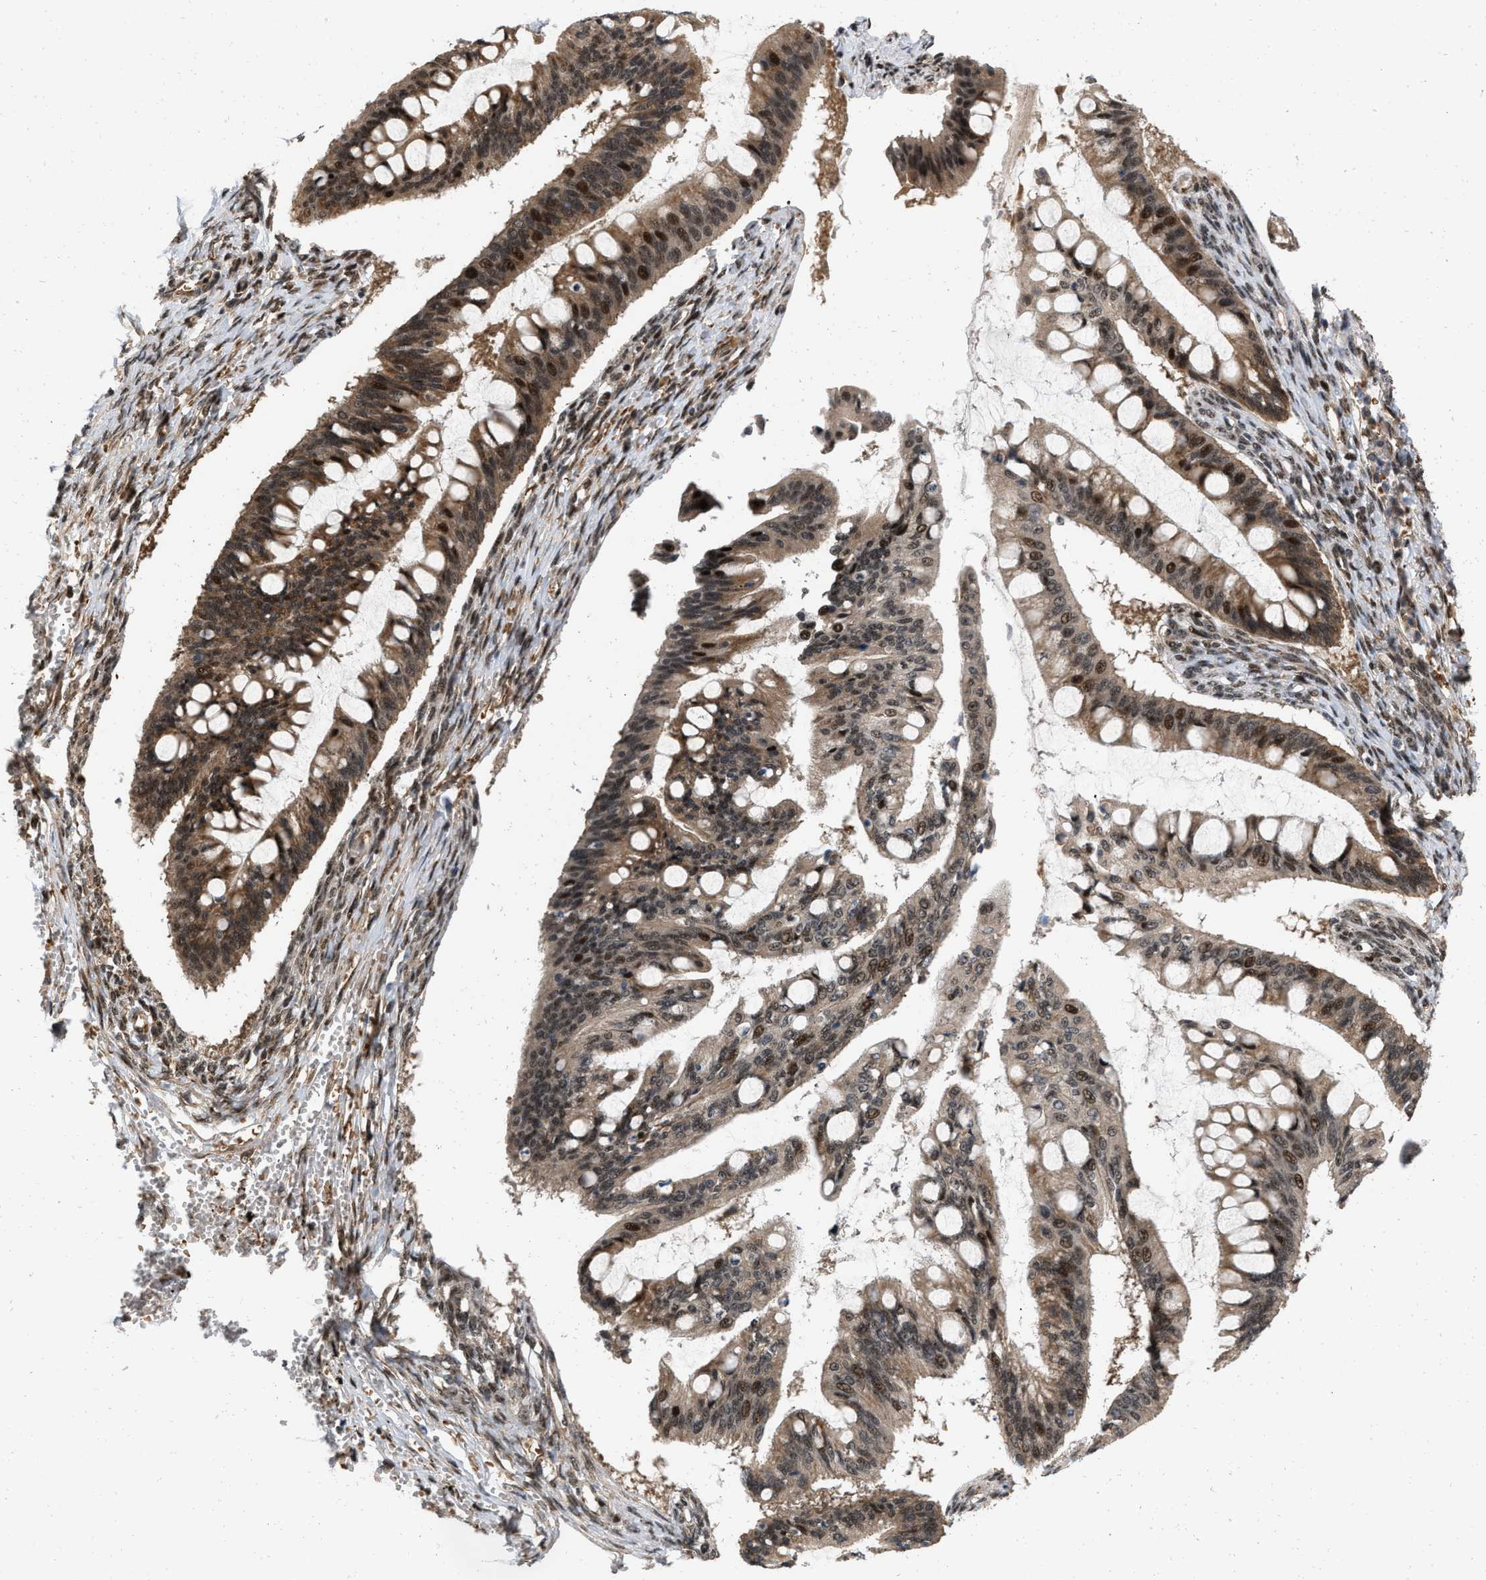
{"staining": {"intensity": "strong", "quantity": ">75%", "location": "cytoplasmic/membranous,nuclear"}, "tissue": "ovarian cancer", "cell_type": "Tumor cells", "image_type": "cancer", "snomed": [{"axis": "morphology", "description": "Cystadenocarcinoma, mucinous, NOS"}, {"axis": "topography", "description": "Ovary"}], "caption": "The immunohistochemical stain highlights strong cytoplasmic/membranous and nuclear expression in tumor cells of ovarian mucinous cystadenocarcinoma tissue.", "gene": "ANKRD11", "patient": {"sex": "female", "age": 73}}